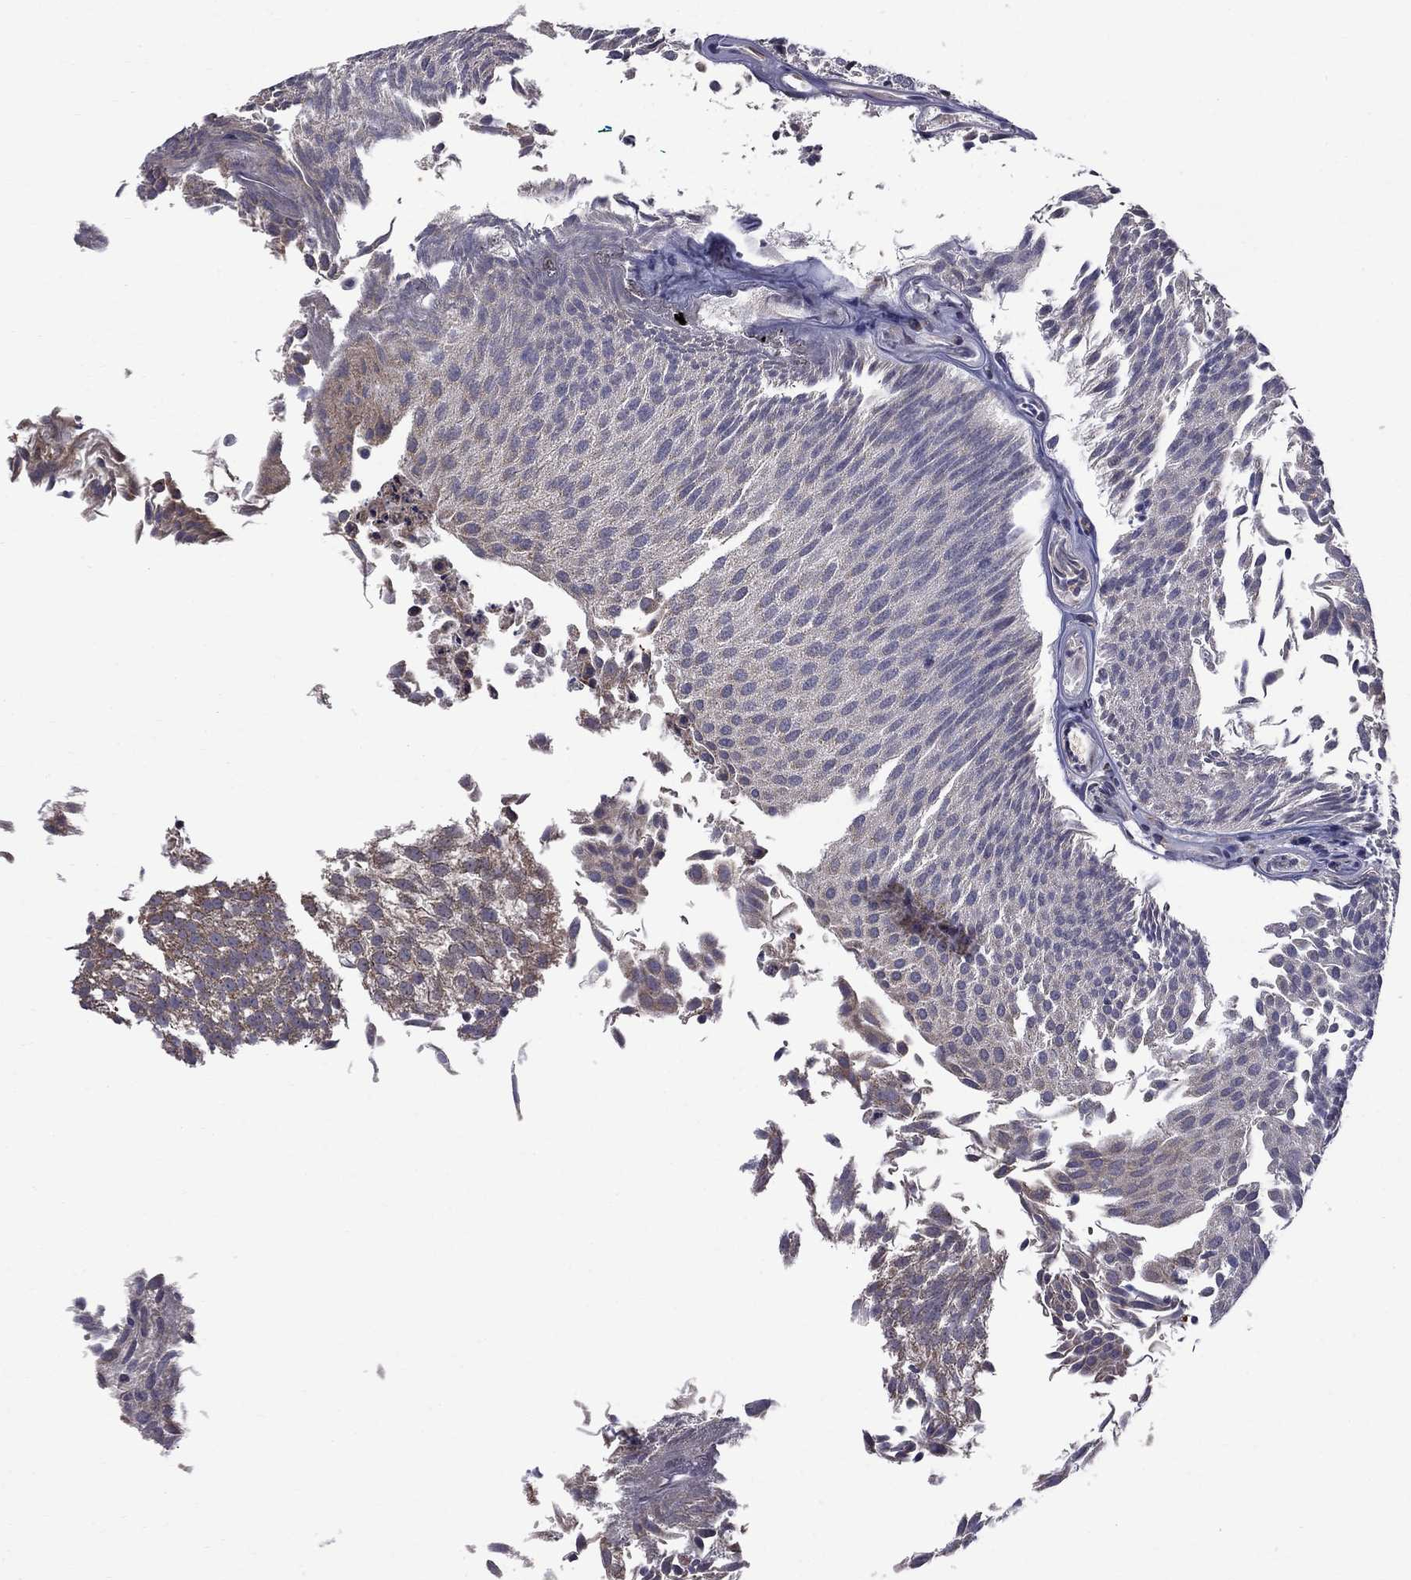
{"staining": {"intensity": "negative", "quantity": "none", "location": "none"}, "tissue": "urothelial cancer", "cell_type": "Tumor cells", "image_type": "cancer", "snomed": [{"axis": "morphology", "description": "Urothelial carcinoma, Low grade"}, {"axis": "topography", "description": "Urinary bladder"}], "caption": "IHC of human urothelial carcinoma (low-grade) shows no staining in tumor cells.", "gene": "HSPB2", "patient": {"sex": "male", "age": 52}}